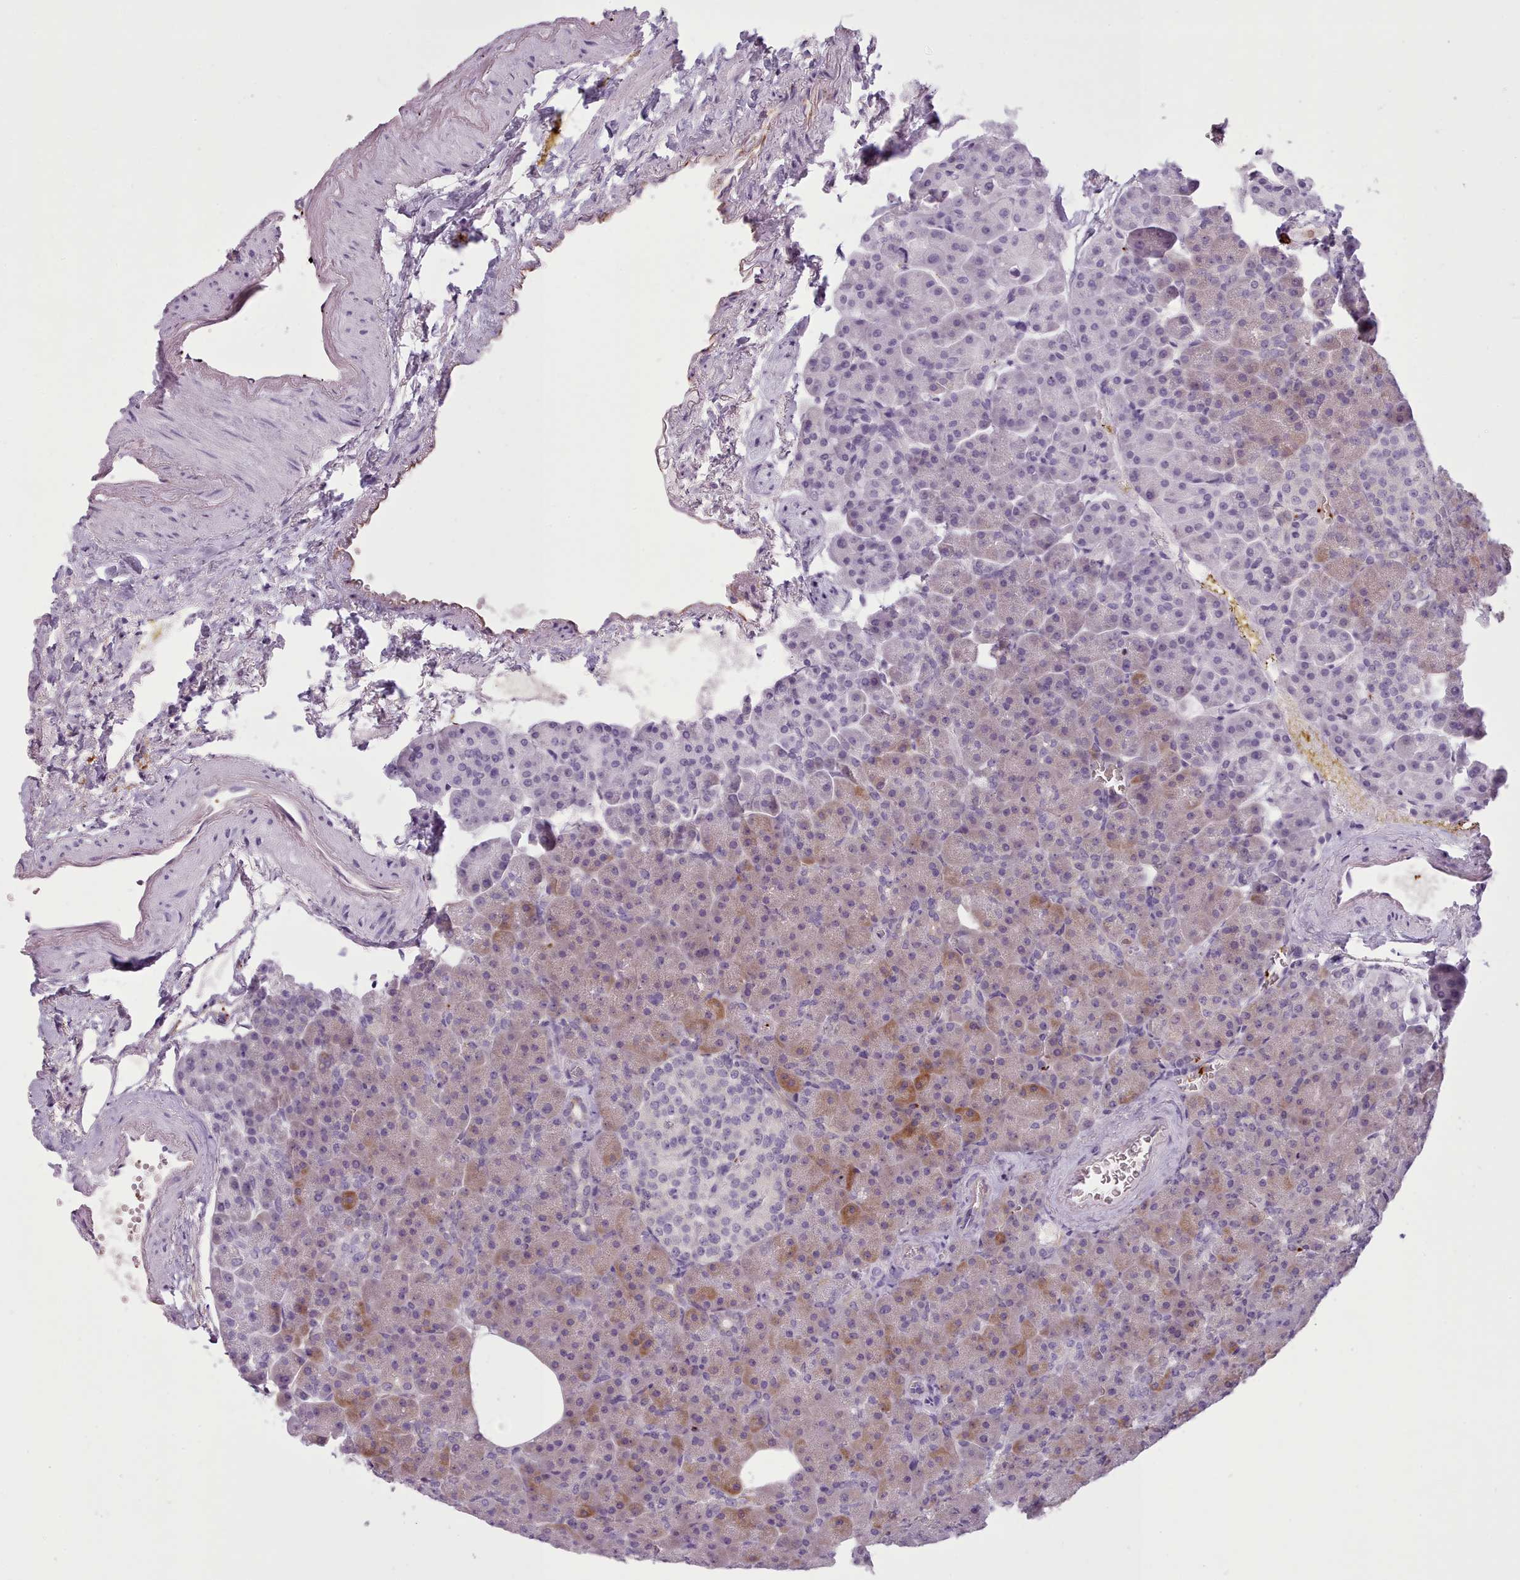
{"staining": {"intensity": "moderate", "quantity": "<25%", "location": "cytoplasmic/membranous"}, "tissue": "pancreas", "cell_type": "Exocrine glandular cells", "image_type": "normal", "snomed": [{"axis": "morphology", "description": "Normal tissue, NOS"}, {"axis": "topography", "description": "Pancreas"}], "caption": "Immunohistochemical staining of normal human pancreas exhibits <25% levels of moderate cytoplasmic/membranous protein expression in approximately <25% of exocrine glandular cells. Nuclei are stained in blue.", "gene": "NDST2", "patient": {"sex": "female", "age": 74}}